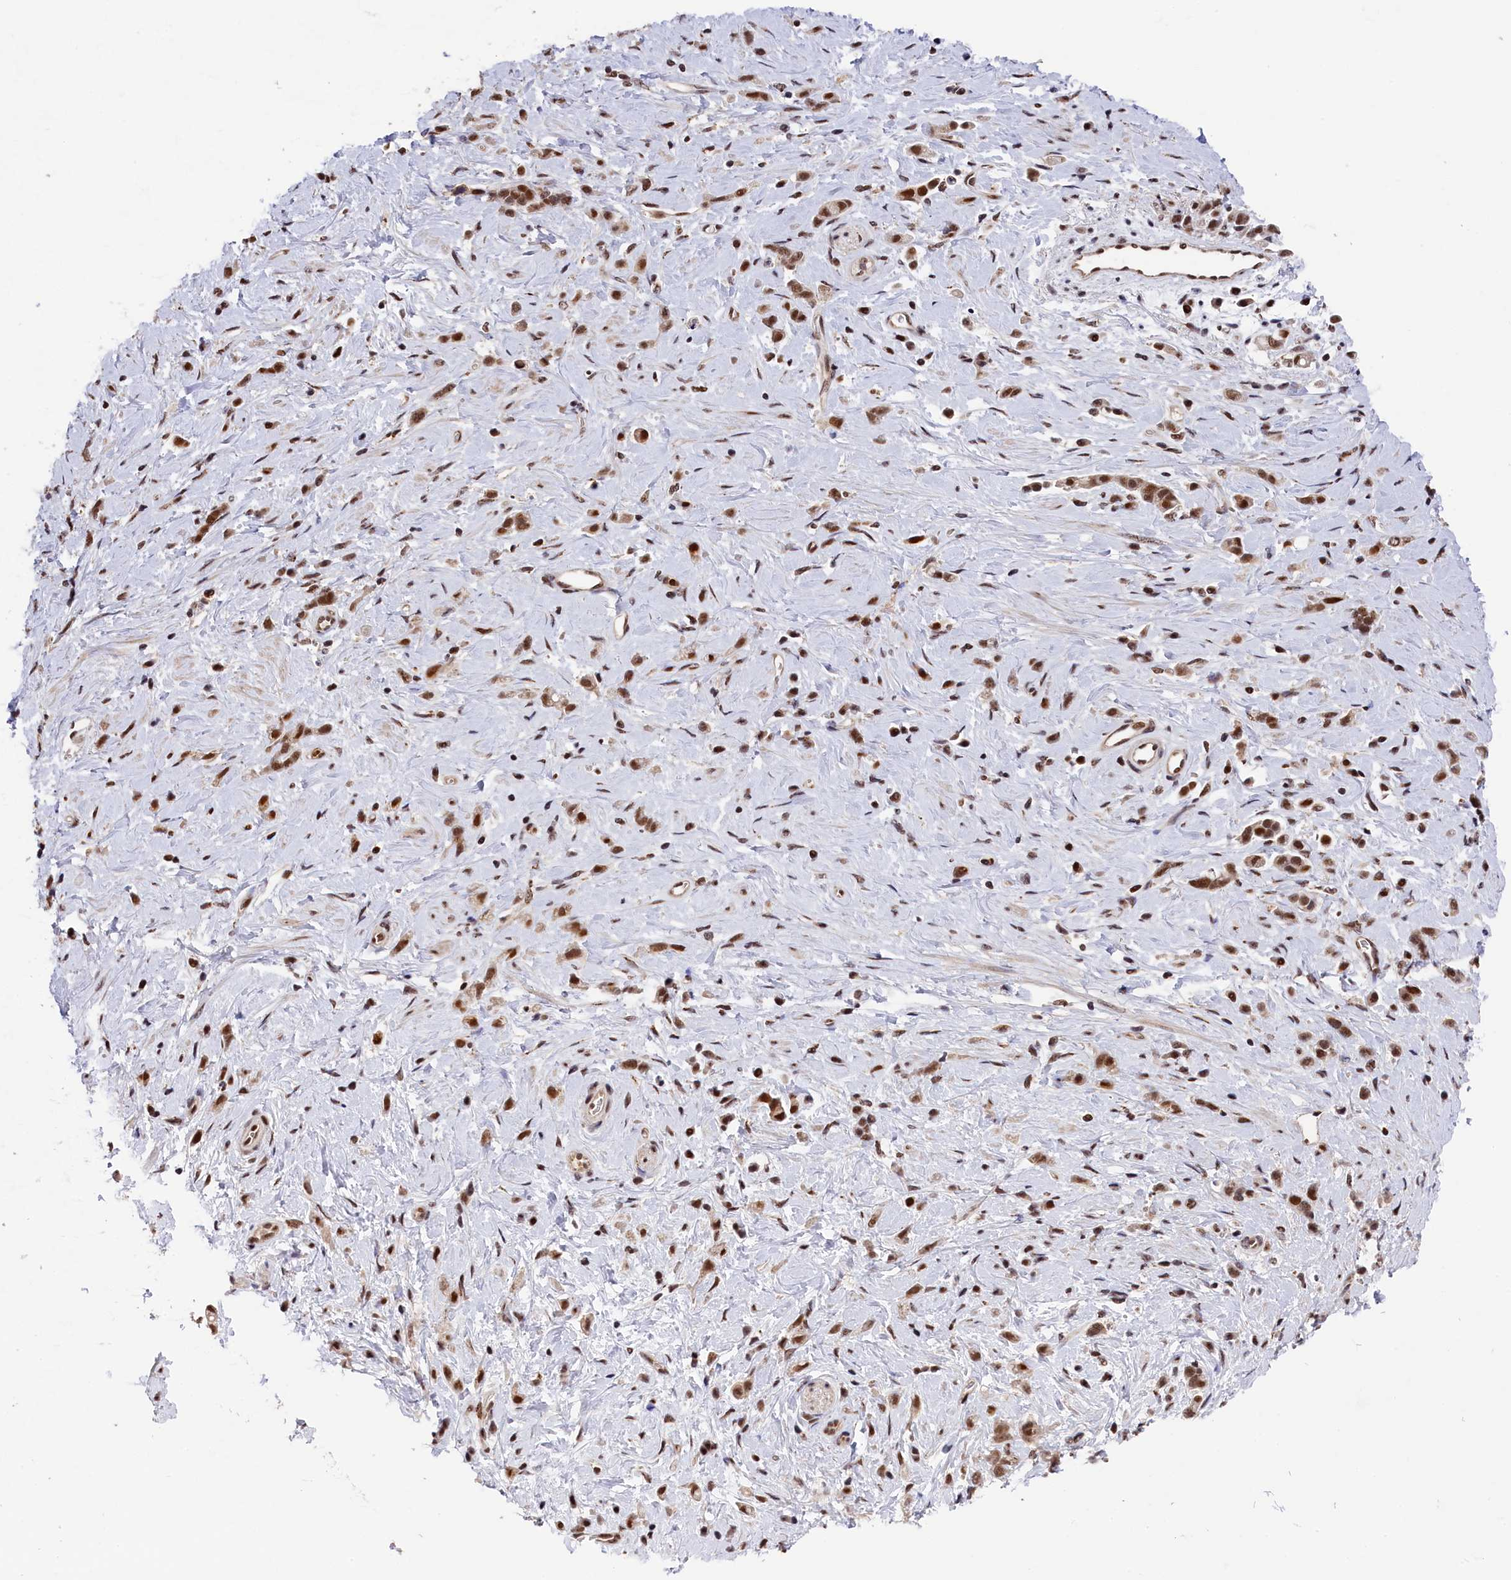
{"staining": {"intensity": "strong", "quantity": ">75%", "location": "nuclear"}, "tissue": "stomach cancer", "cell_type": "Tumor cells", "image_type": "cancer", "snomed": [{"axis": "morphology", "description": "Adenocarcinoma, NOS"}, {"axis": "topography", "description": "Stomach"}], "caption": "An image of human stomach cancer (adenocarcinoma) stained for a protein reveals strong nuclear brown staining in tumor cells.", "gene": "ADIG", "patient": {"sex": "female", "age": 60}}